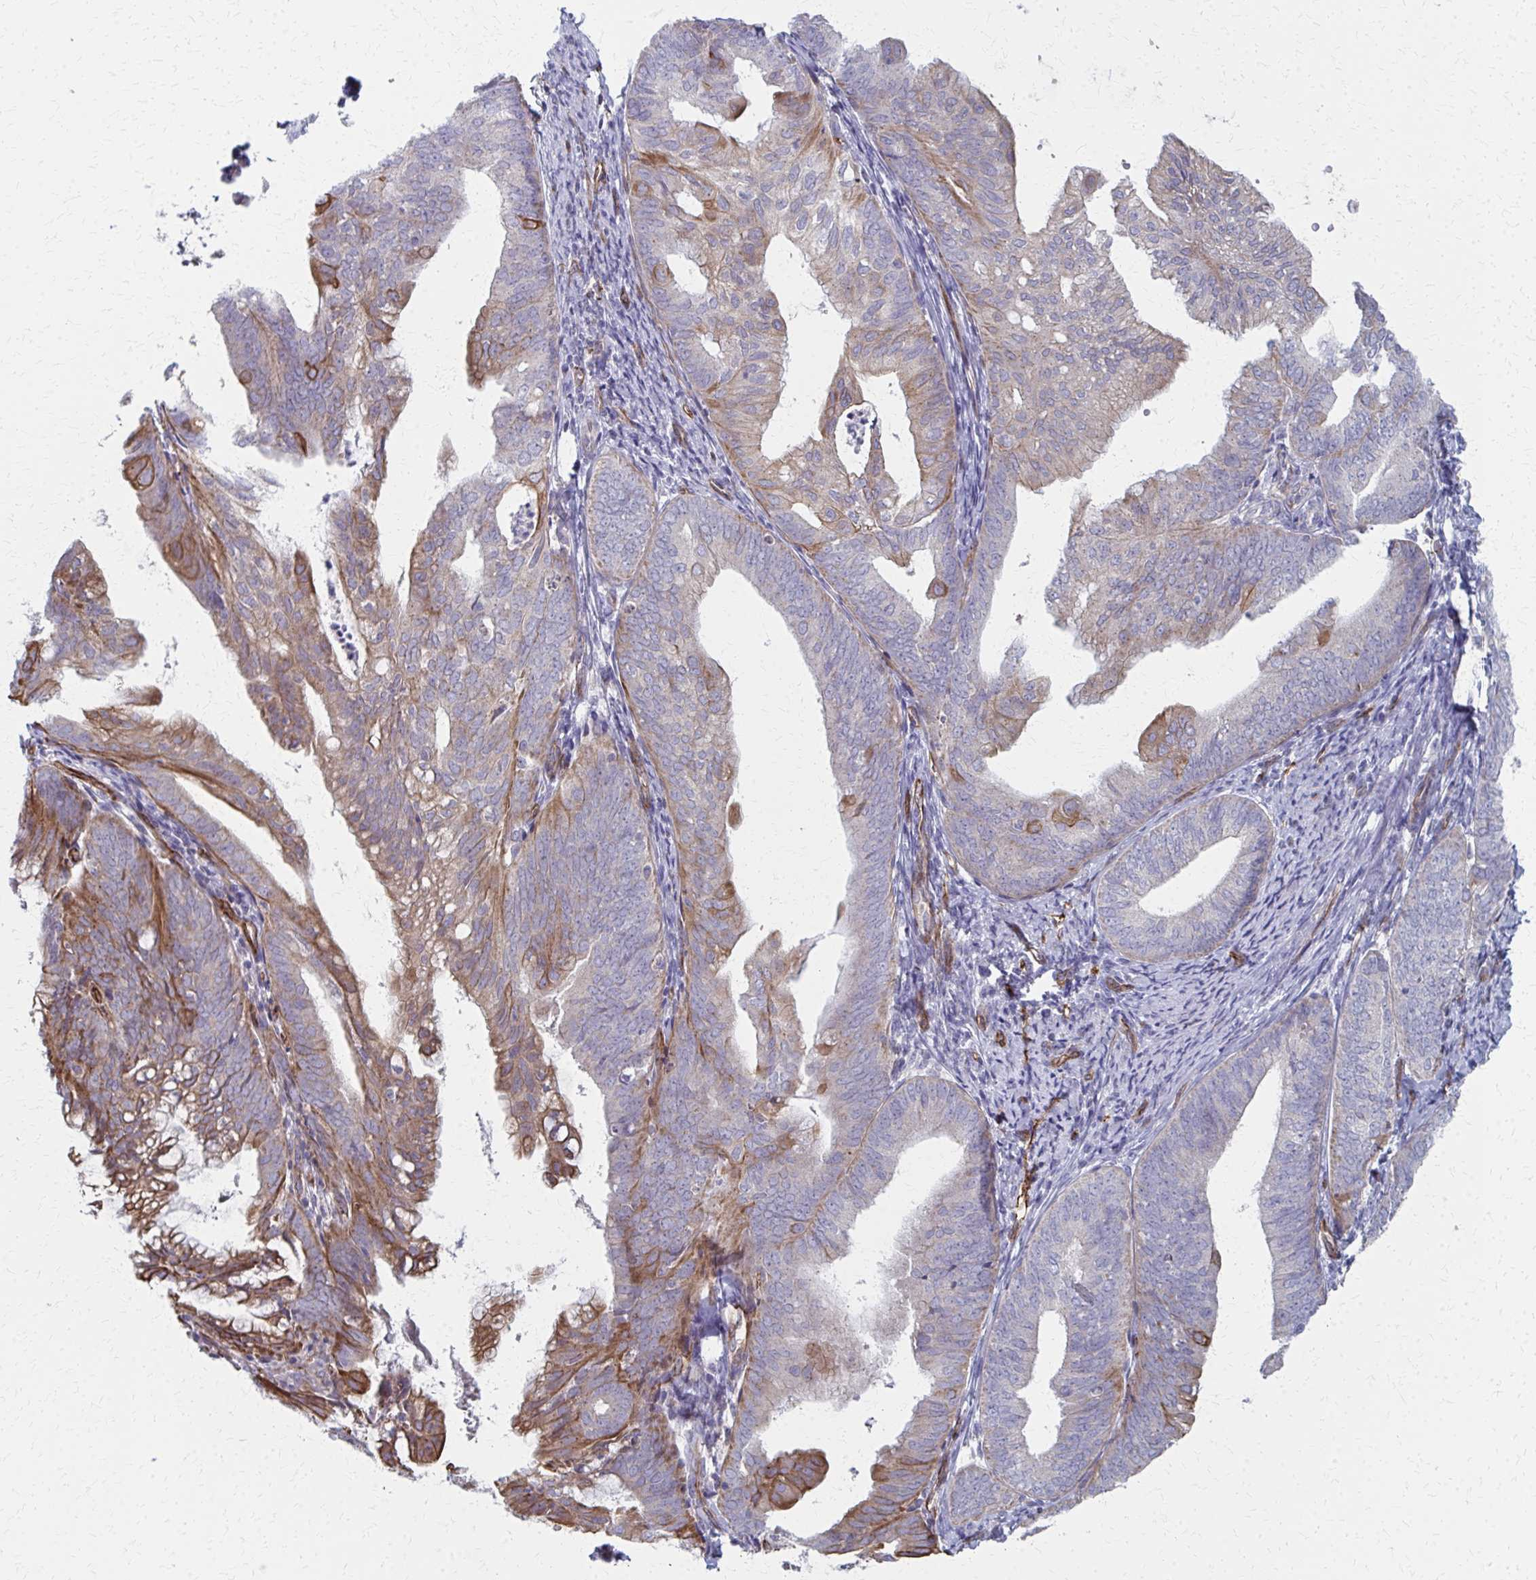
{"staining": {"intensity": "moderate", "quantity": "25%-75%", "location": "cytoplasmic/membranous"}, "tissue": "endometrial cancer", "cell_type": "Tumor cells", "image_type": "cancer", "snomed": [{"axis": "morphology", "description": "Adenocarcinoma, NOS"}, {"axis": "topography", "description": "Endometrium"}], "caption": "Moderate cytoplasmic/membranous staining for a protein is seen in approximately 25%-75% of tumor cells of adenocarcinoma (endometrial) using IHC.", "gene": "FAHD1", "patient": {"sex": "female", "age": 75}}